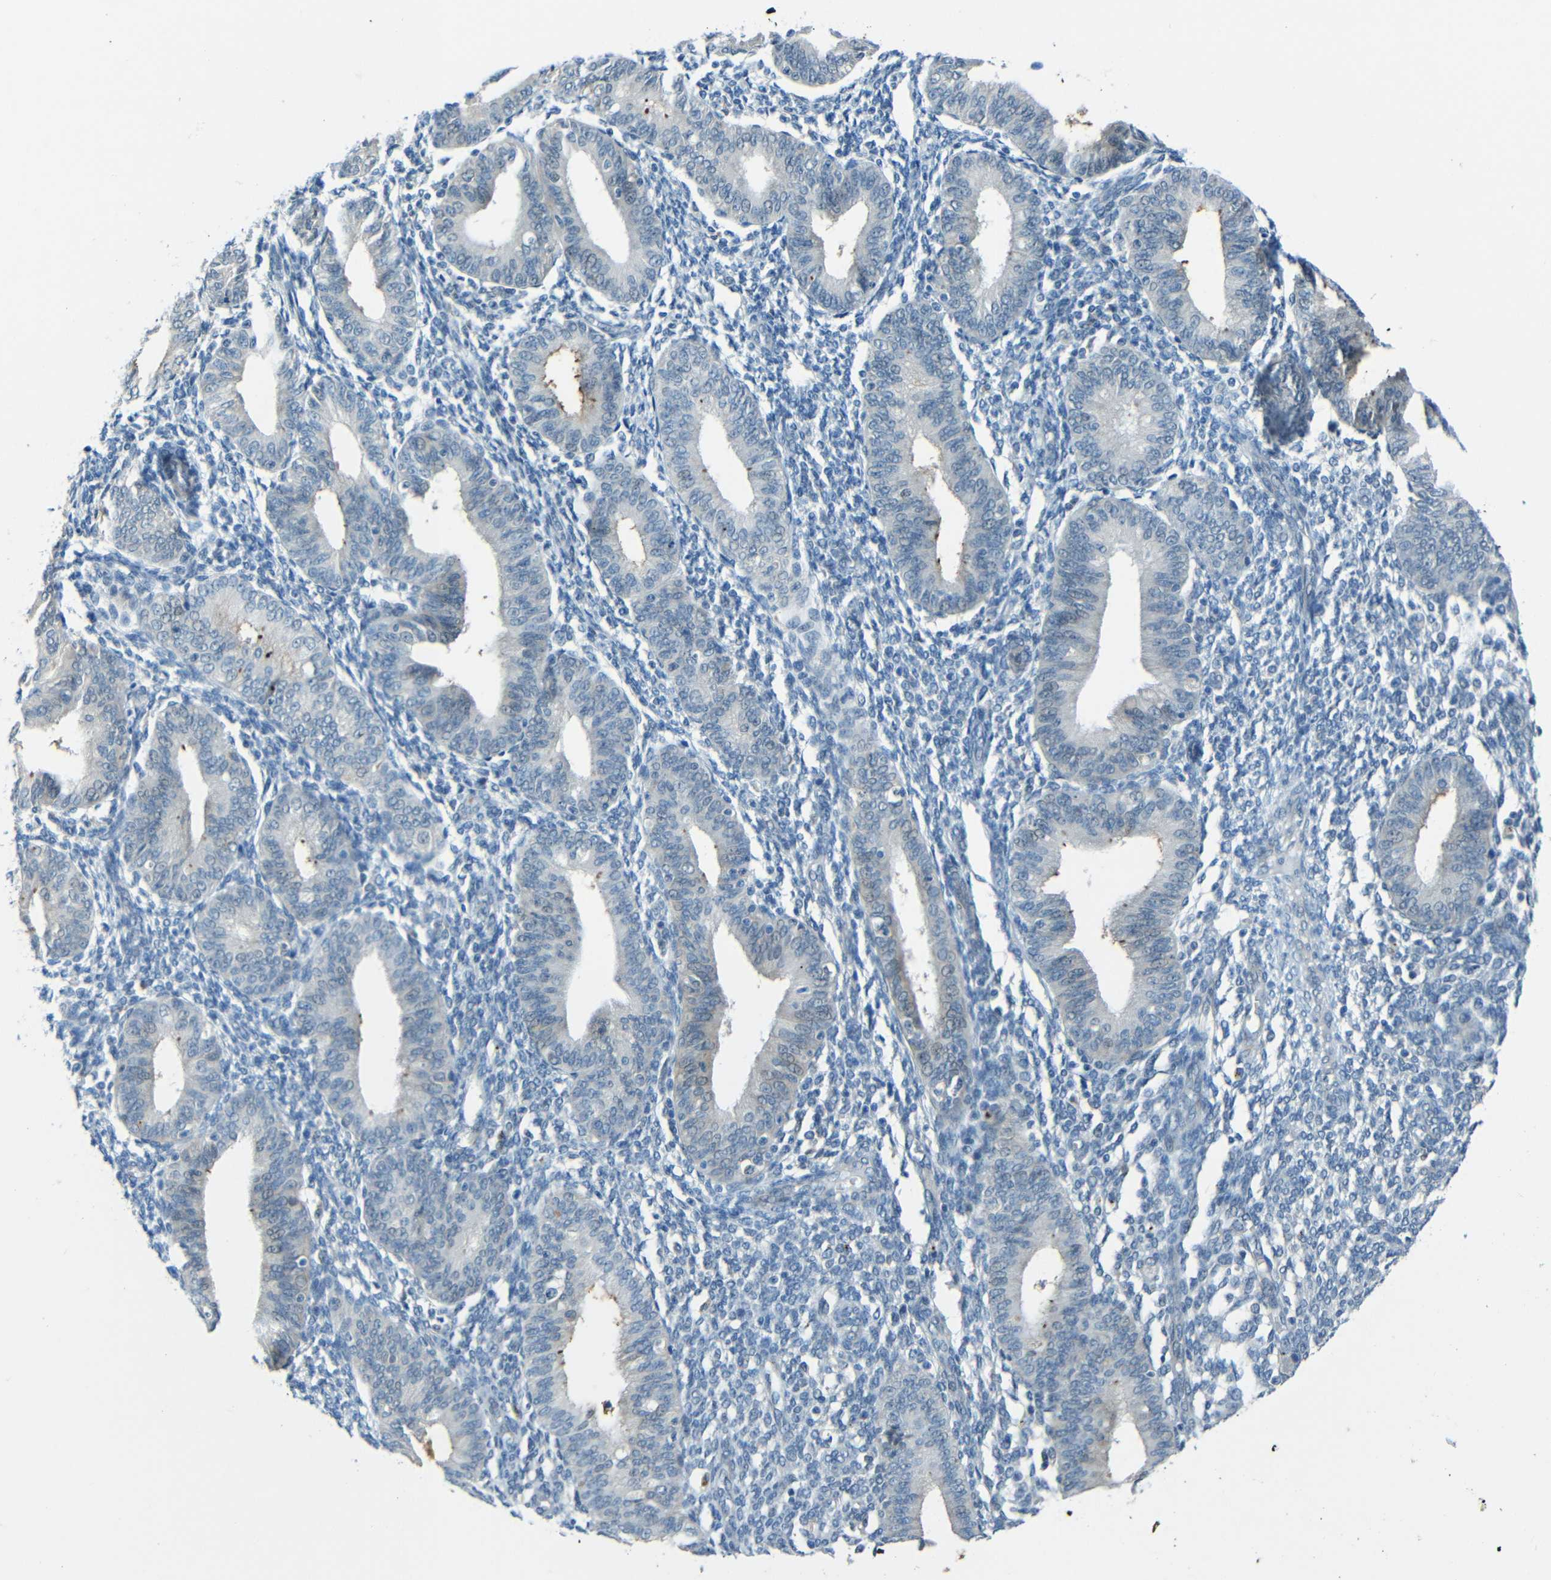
{"staining": {"intensity": "negative", "quantity": "none", "location": "none"}, "tissue": "endometrium", "cell_type": "Cells in endometrial stroma", "image_type": "normal", "snomed": [{"axis": "morphology", "description": "Normal tissue, NOS"}, {"axis": "topography", "description": "Endometrium"}], "caption": "IHC micrograph of unremarkable endometrium stained for a protein (brown), which displays no staining in cells in endometrial stroma.", "gene": "ANKRD22", "patient": {"sex": "female", "age": 61}}